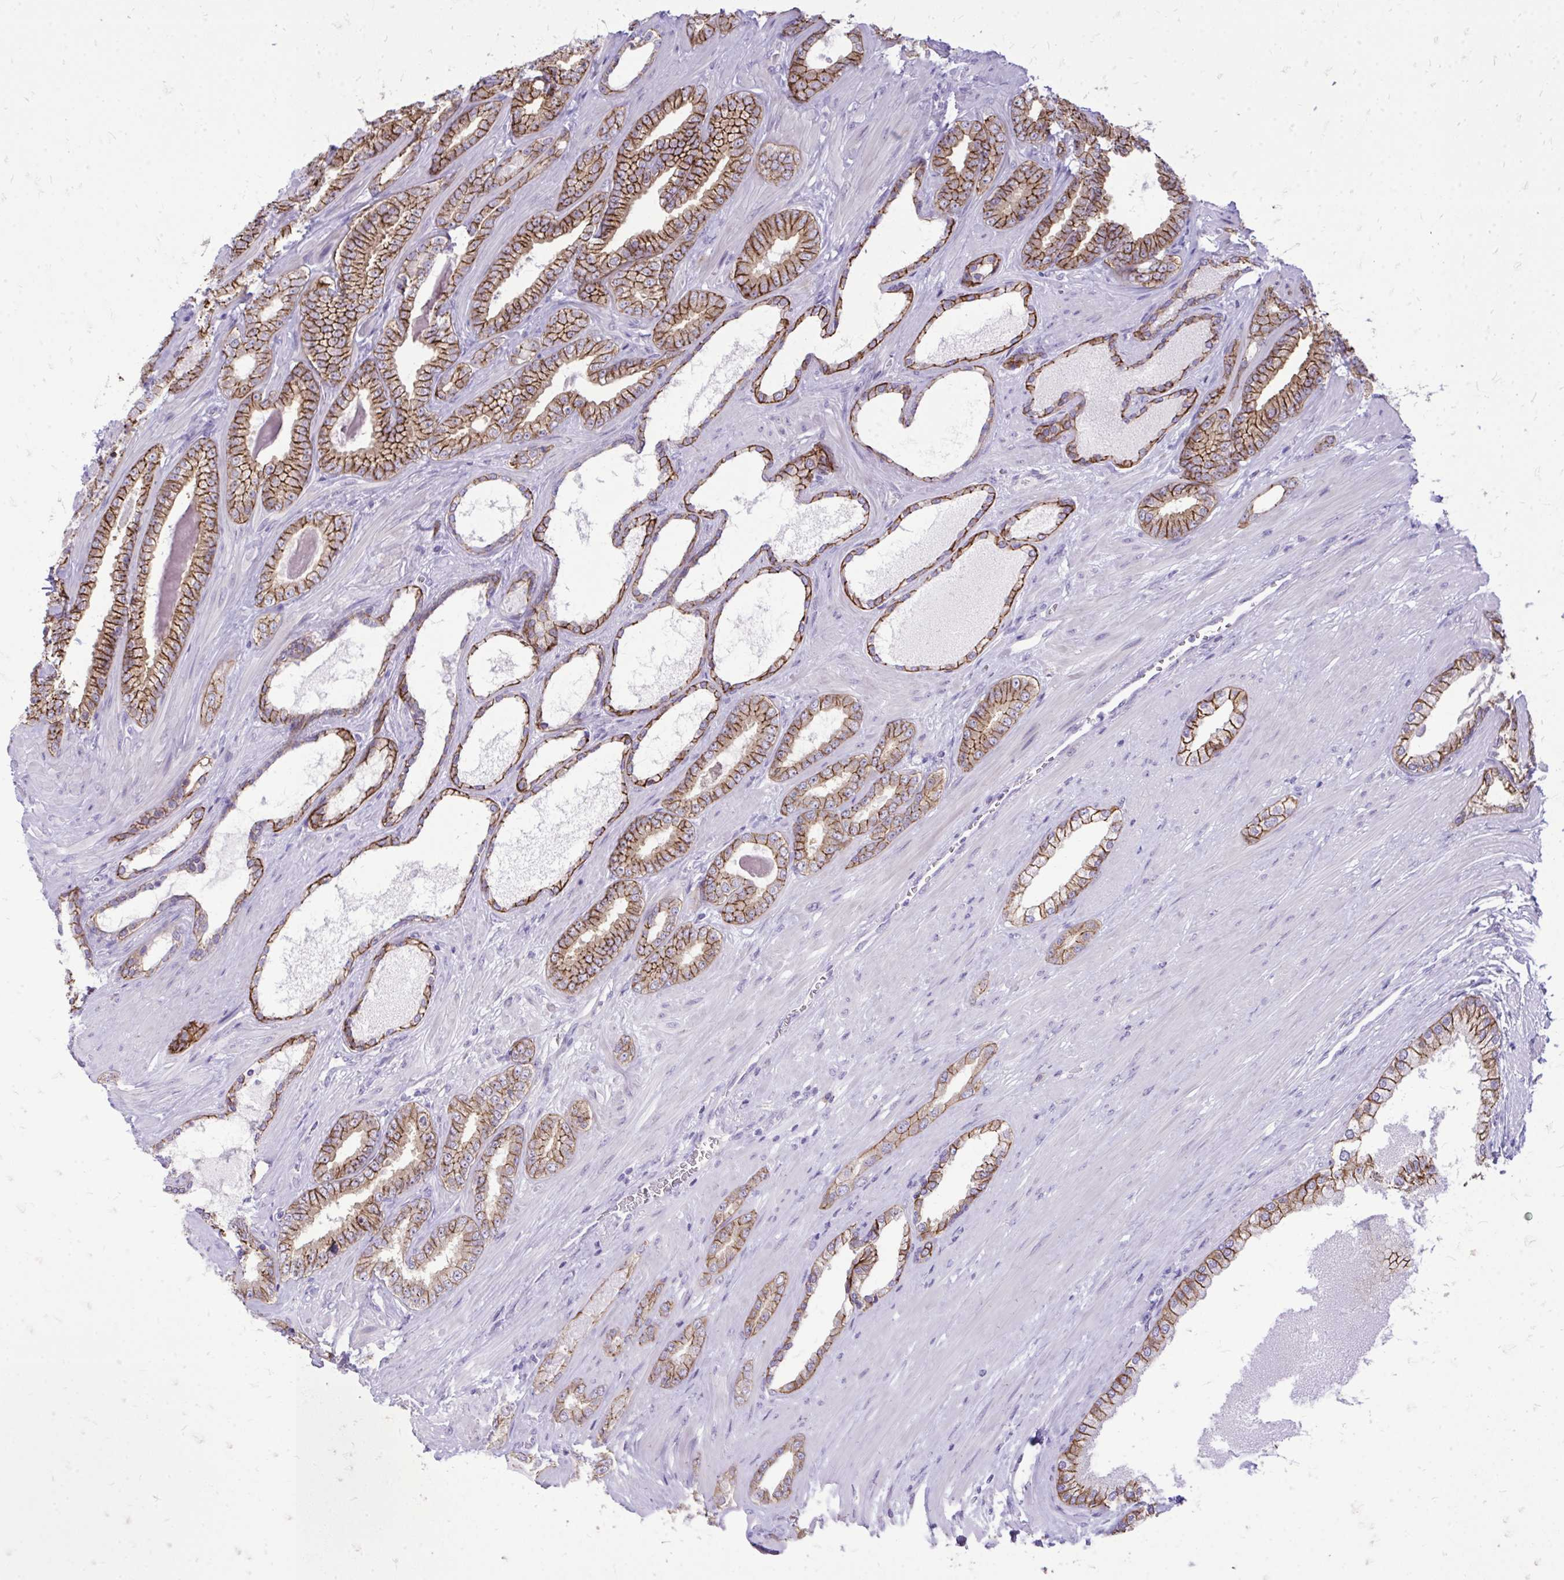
{"staining": {"intensity": "strong", "quantity": ">75%", "location": "cytoplasmic/membranous"}, "tissue": "prostate cancer", "cell_type": "Tumor cells", "image_type": "cancer", "snomed": [{"axis": "morphology", "description": "Adenocarcinoma, Low grade"}, {"axis": "topography", "description": "Prostate"}], "caption": "Immunohistochemical staining of human prostate cancer exhibits strong cytoplasmic/membranous protein staining in approximately >75% of tumor cells.", "gene": "SPTBN2", "patient": {"sex": "male", "age": 61}}